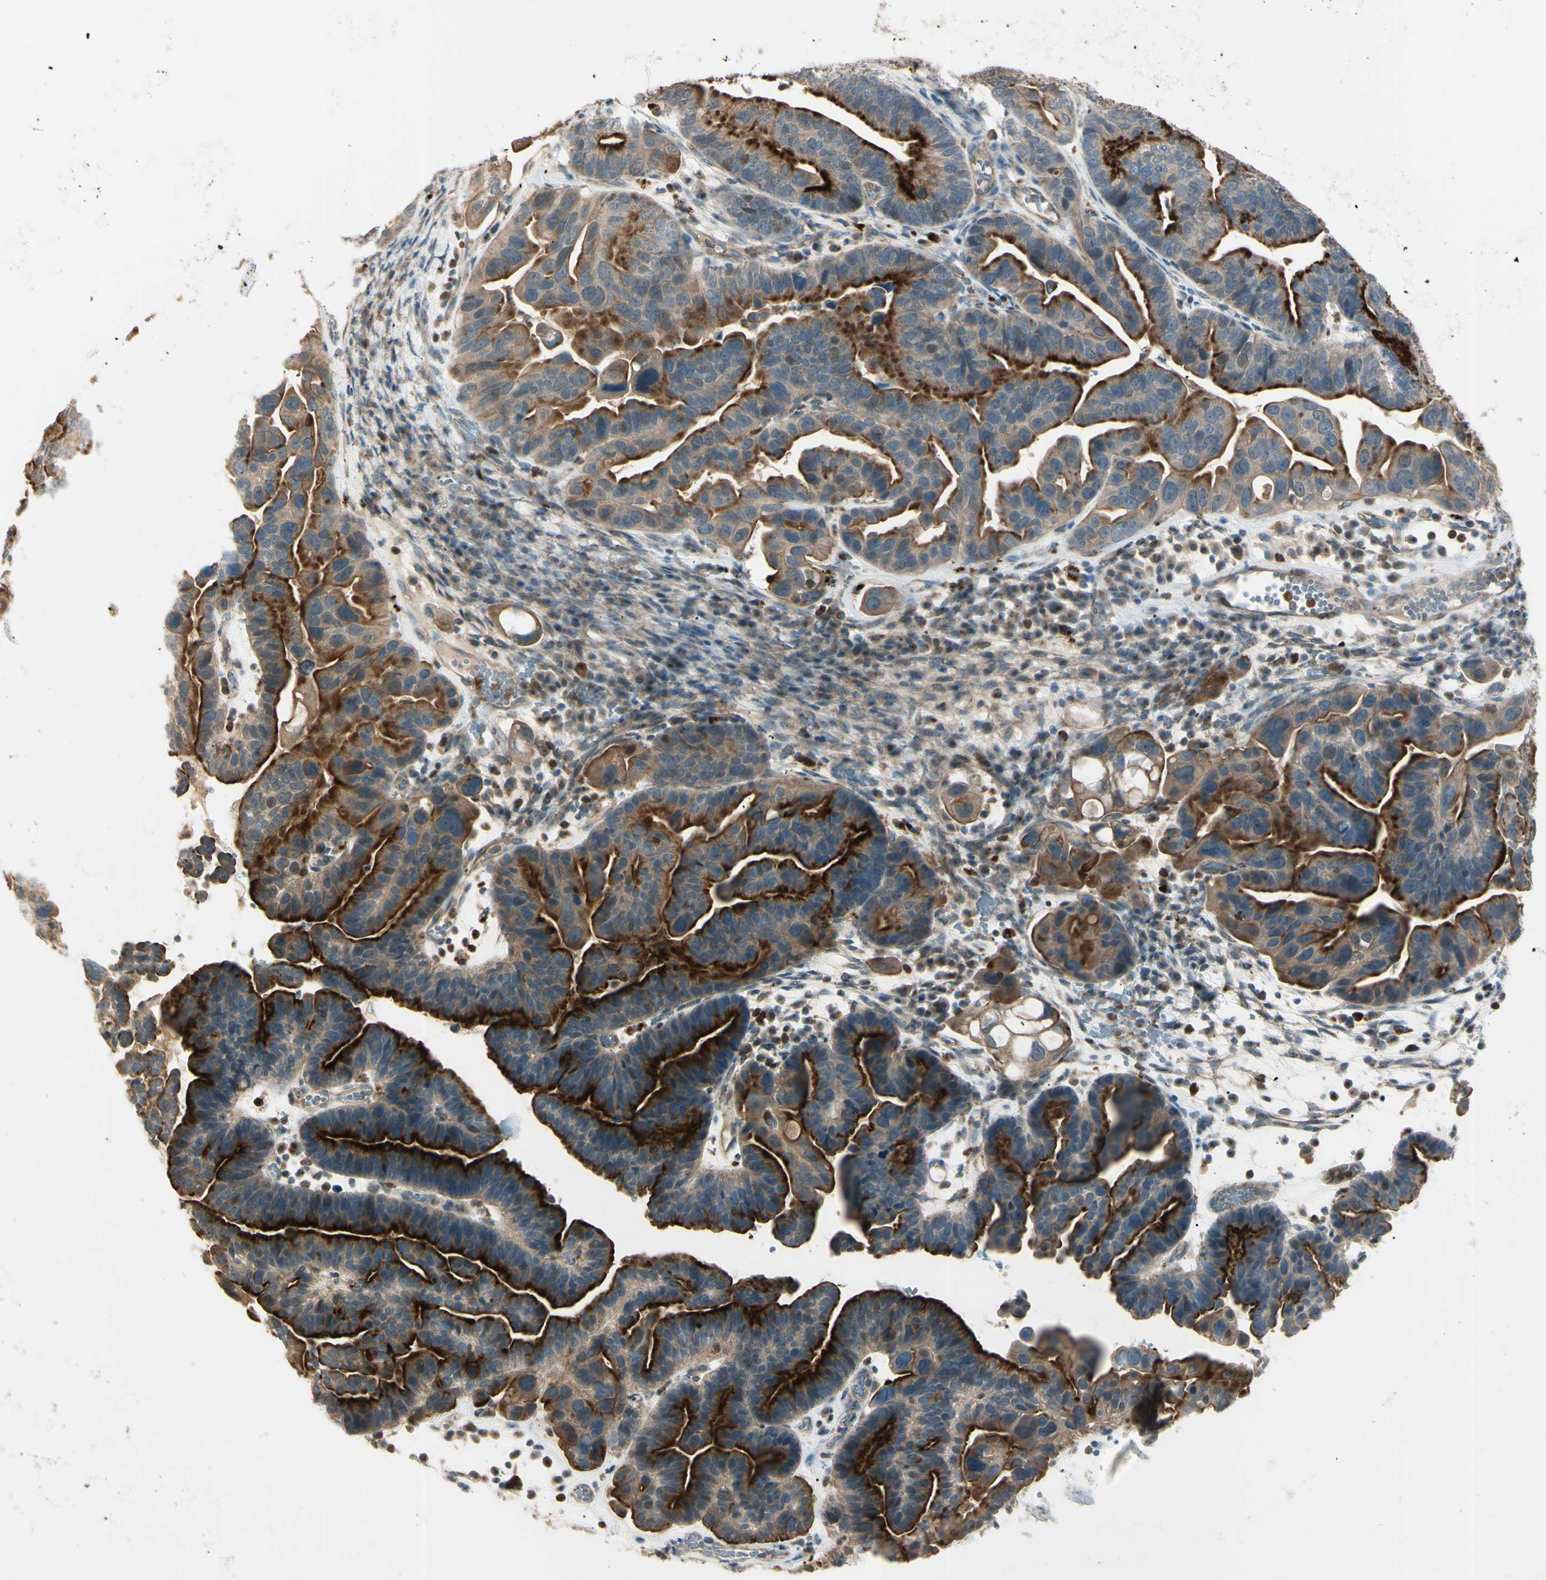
{"staining": {"intensity": "moderate", "quantity": ">75%", "location": "cytoplasmic/membranous"}, "tissue": "ovarian cancer", "cell_type": "Tumor cells", "image_type": "cancer", "snomed": [{"axis": "morphology", "description": "Cystadenocarcinoma, serous, NOS"}, {"axis": "topography", "description": "Ovary"}], "caption": "A histopathology image of human serous cystadenocarcinoma (ovarian) stained for a protein reveals moderate cytoplasmic/membranous brown staining in tumor cells. Using DAB (3,3'-diaminobenzidine) (brown) and hematoxylin (blue) stains, captured at high magnification using brightfield microscopy.", "gene": "LMTK2", "patient": {"sex": "female", "age": 56}}